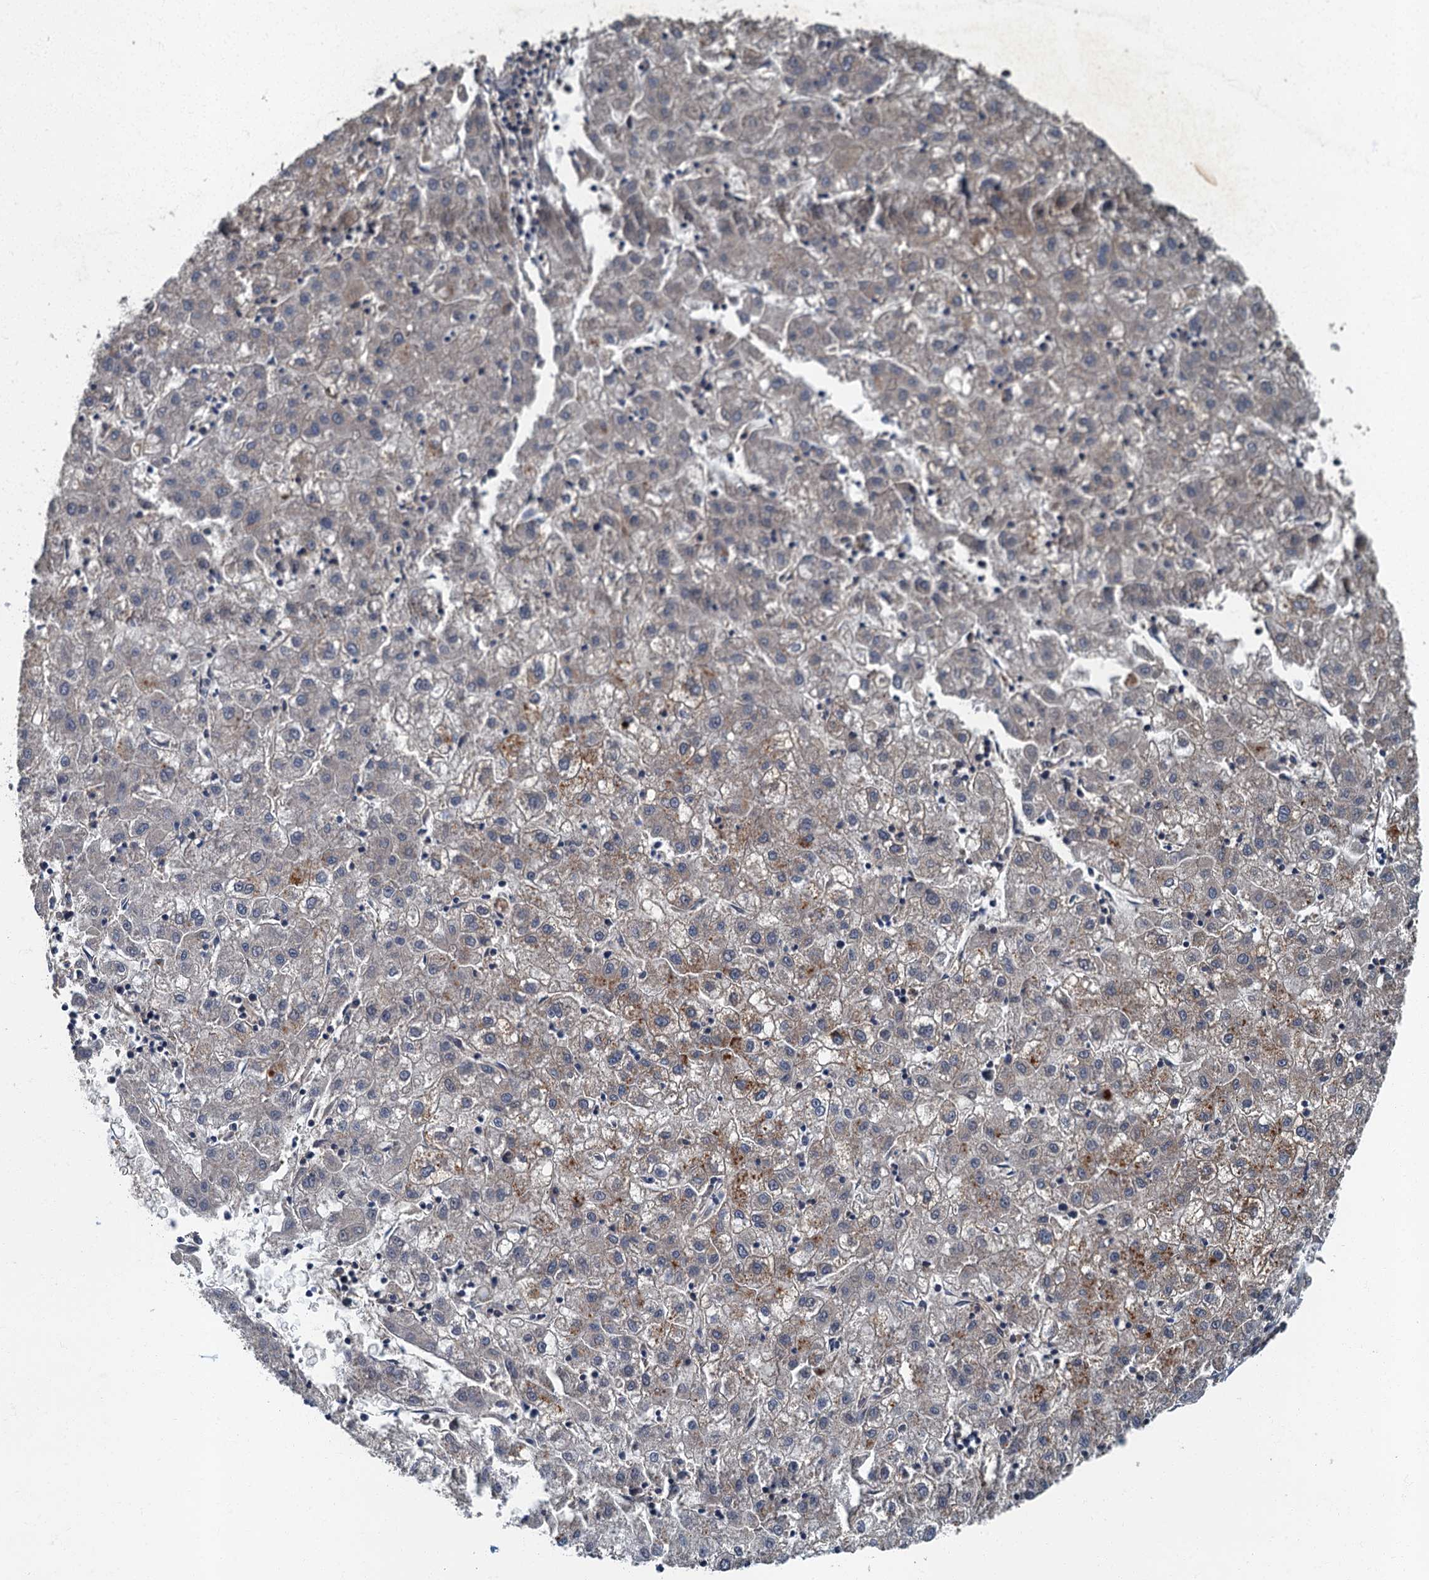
{"staining": {"intensity": "weak", "quantity": "<25%", "location": "cytoplasmic/membranous"}, "tissue": "liver cancer", "cell_type": "Tumor cells", "image_type": "cancer", "snomed": [{"axis": "morphology", "description": "Carcinoma, Hepatocellular, NOS"}, {"axis": "topography", "description": "Liver"}], "caption": "Image shows no significant protein expression in tumor cells of liver cancer.", "gene": "ARL11", "patient": {"sex": "male", "age": 72}}